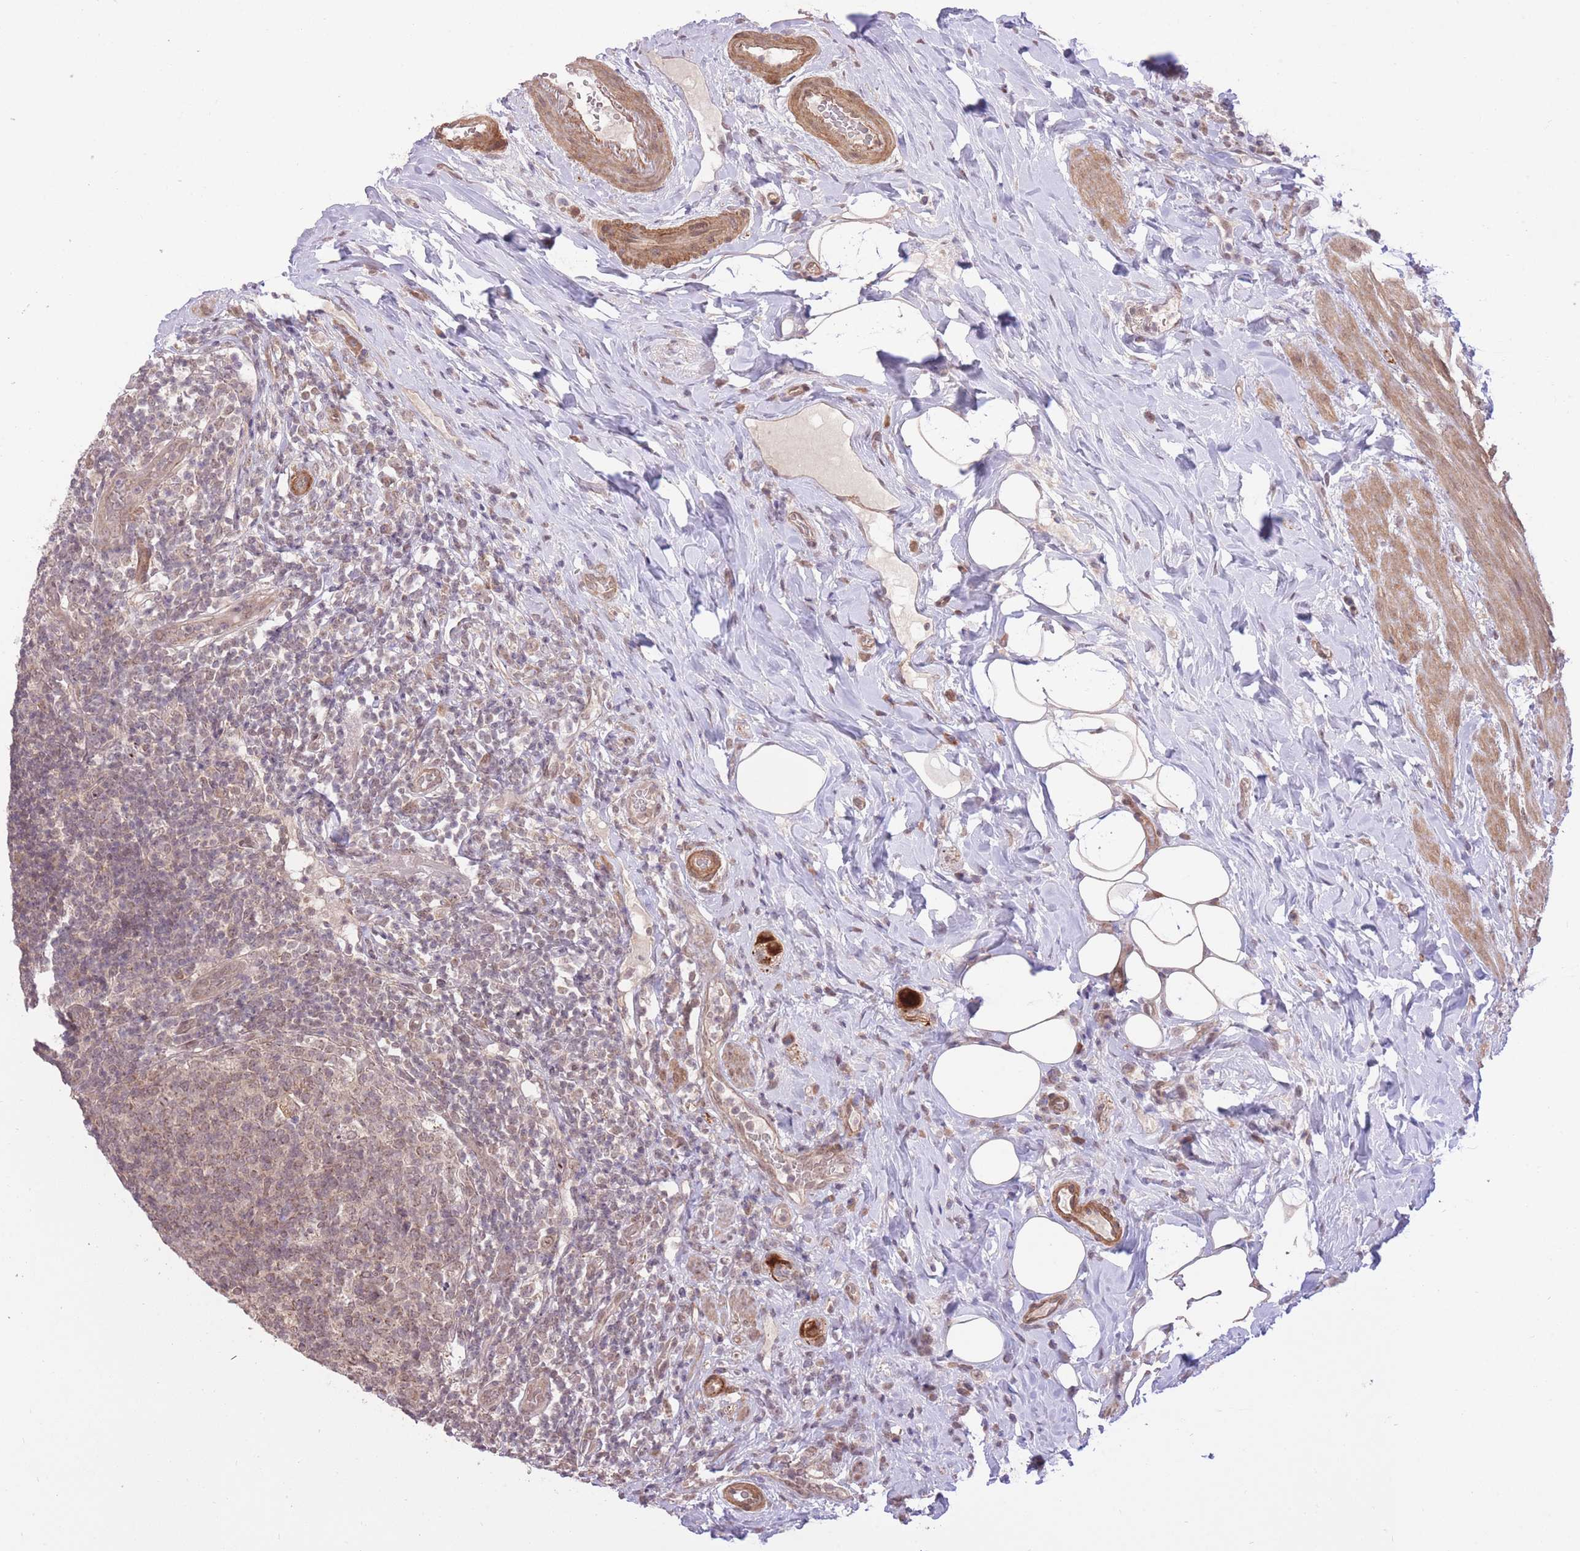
{"staining": {"intensity": "moderate", "quantity": ">75%", "location": "cytoplasmic/membranous,nuclear"}, "tissue": "appendix", "cell_type": "Glandular cells", "image_type": "normal", "snomed": [{"axis": "morphology", "description": "Normal tissue, NOS"}, {"axis": "topography", "description": "Appendix"}], "caption": "Immunohistochemistry (DAB) staining of normal human appendix exhibits moderate cytoplasmic/membranous,nuclear protein positivity in about >75% of glandular cells.", "gene": "ELOA2", "patient": {"sex": "female", "age": 43}}